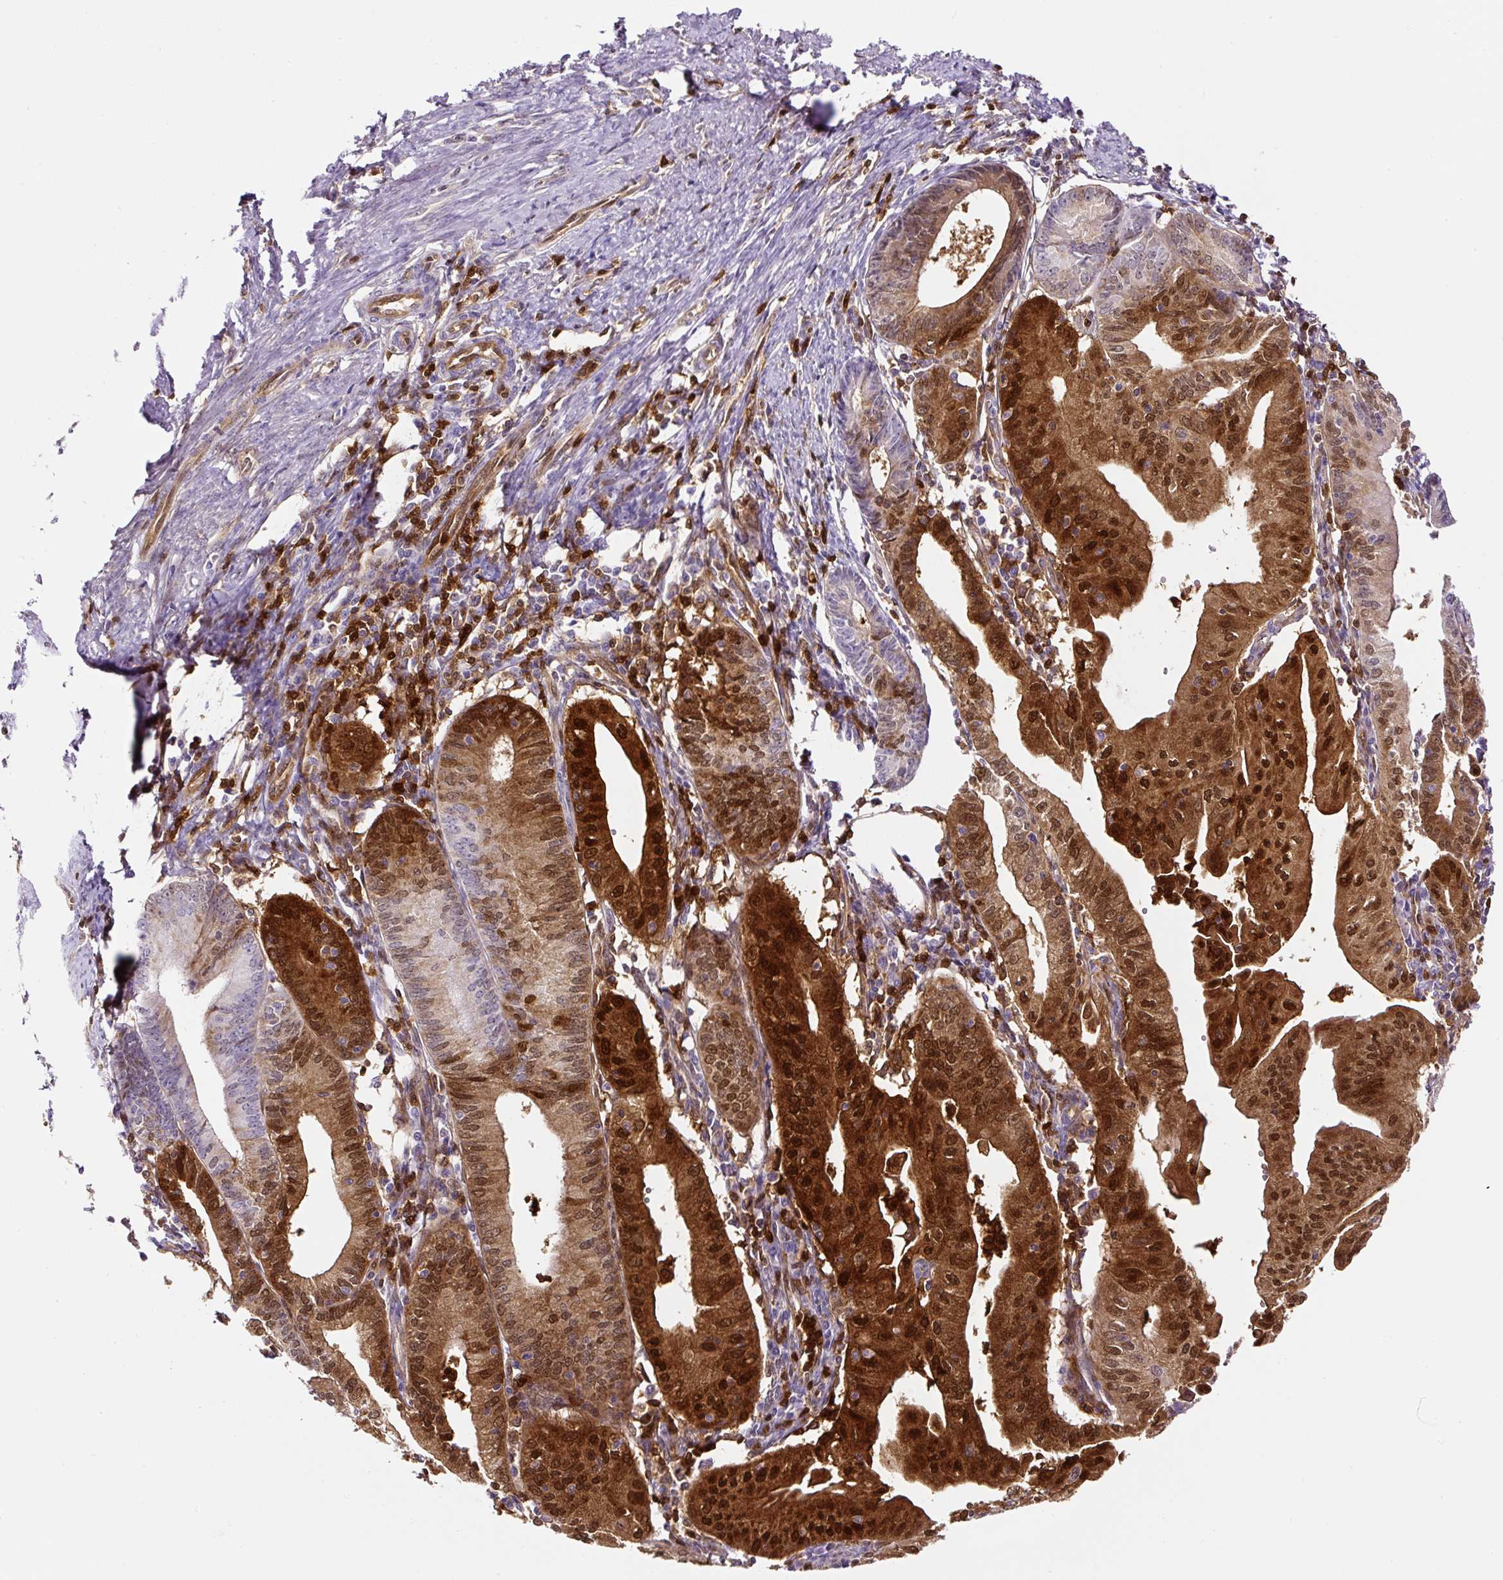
{"staining": {"intensity": "moderate", "quantity": ">75%", "location": "cytoplasmic/membranous,nuclear"}, "tissue": "endometrial cancer", "cell_type": "Tumor cells", "image_type": "cancer", "snomed": [{"axis": "morphology", "description": "Adenocarcinoma, NOS"}, {"axis": "topography", "description": "Endometrium"}], "caption": "A histopathology image of endometrial adenocarcinoma stained for a protein demonstrates moderate cytoplasmic/membranous and nuclear brown staining in tumor cells. The protein is stained brown, and the nuclei are stained in blue (DAB IHC with brightfield microscopy, high magnification).", "gene": "ANXA1", "patient": {"sex": "female", "age": 60}}